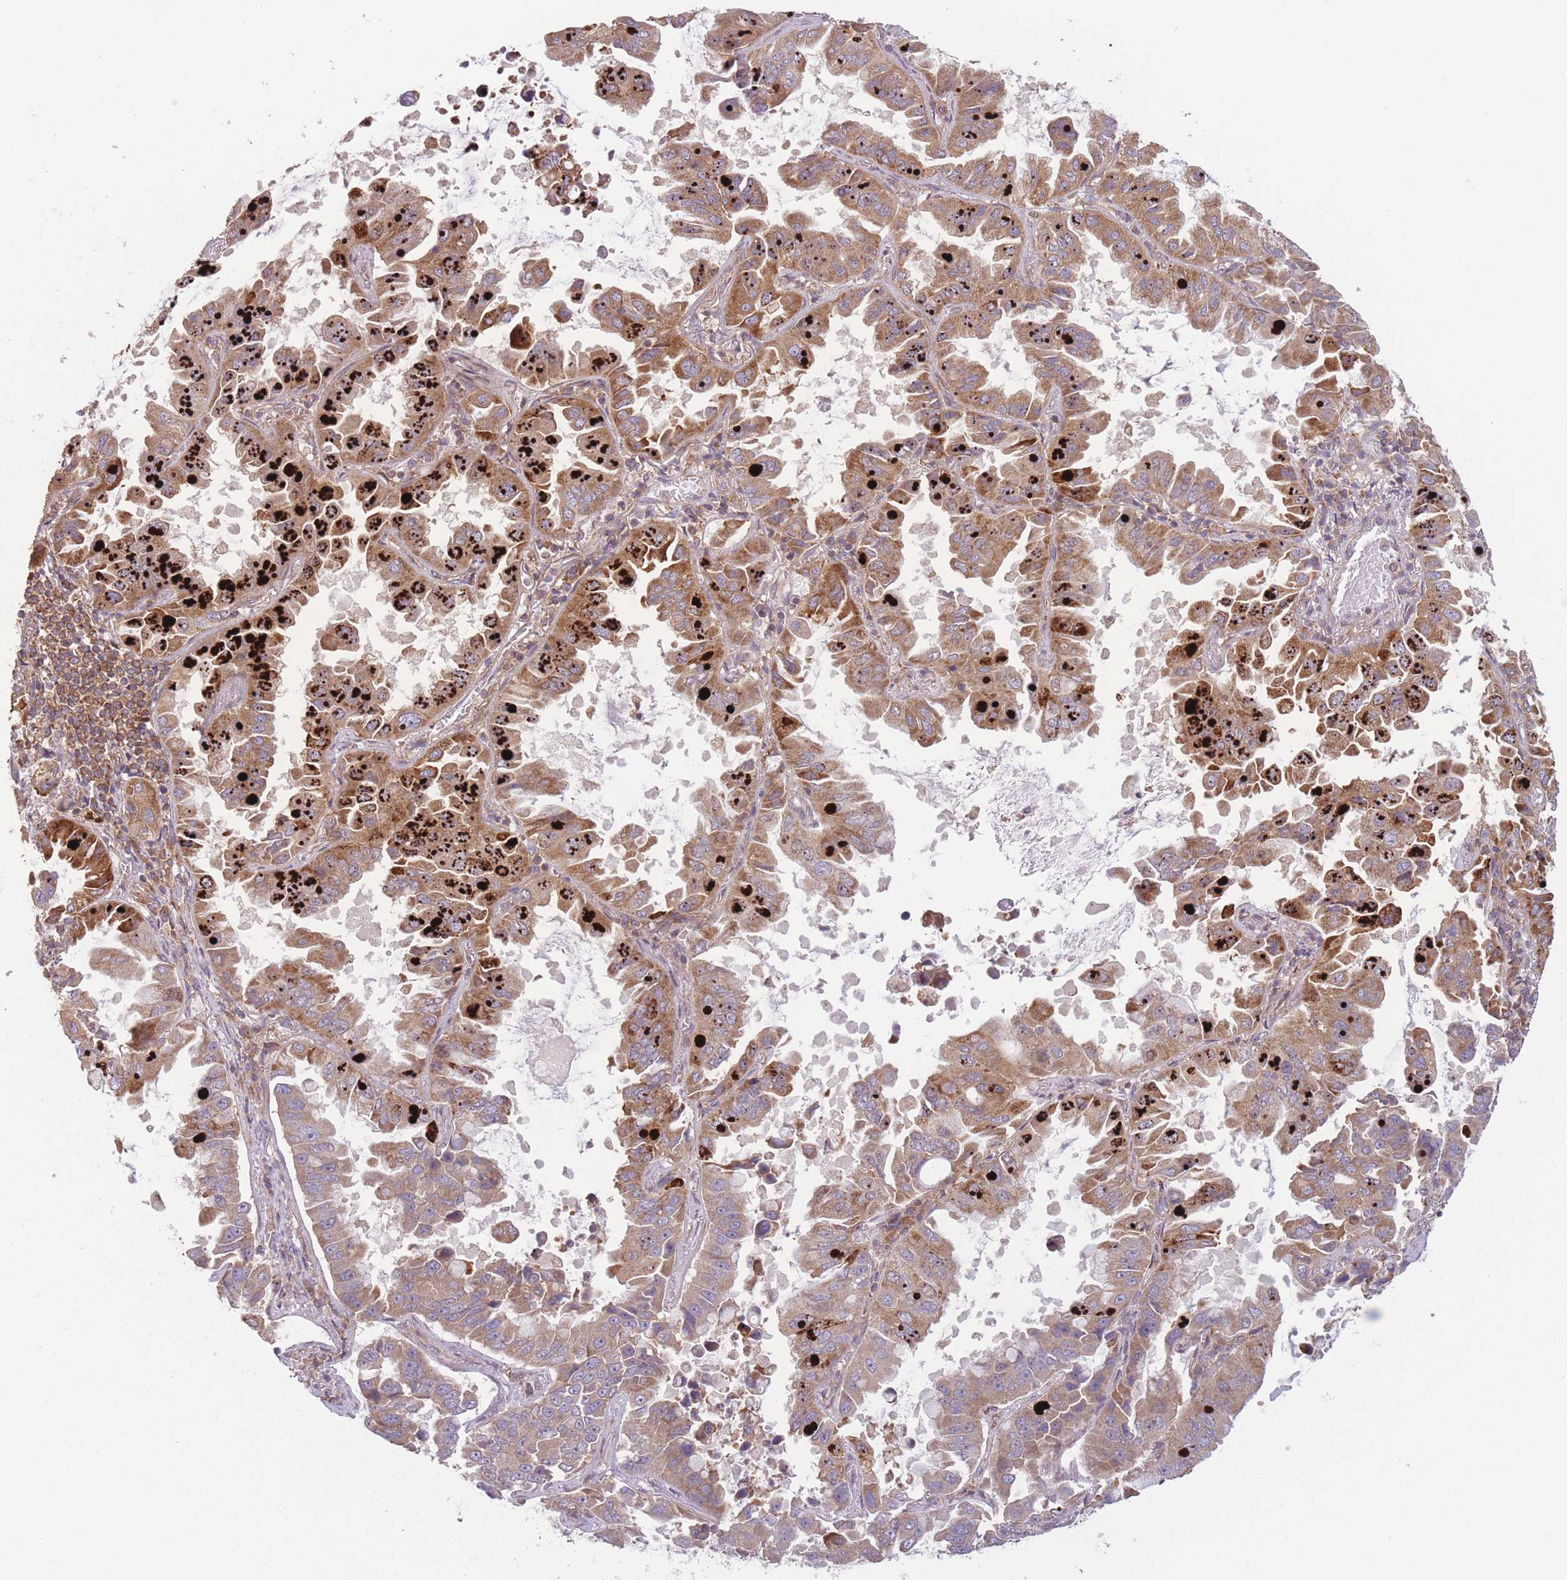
{"staining": {"intensity": "strong", "quantity": ">75%", "location": "cytoplasmic/membranous"}, "tissue": "lung cancer", "cell_type": "Tumor cells", "image_type": "cancer", "snomed": [{"axis": "morphology", "description": "Adenocarcinoma, NOS"}, {"axis": "topography", "description": "Lung"}], "caption": "Strong cytoplasmic/membranous positivity for a protein is identified in about >75% of tumor cells of lung cancer using immunohistochemistry (IHC).", "gene": "WASHC2A", "patient": {"sex": "male", "age": 64}}